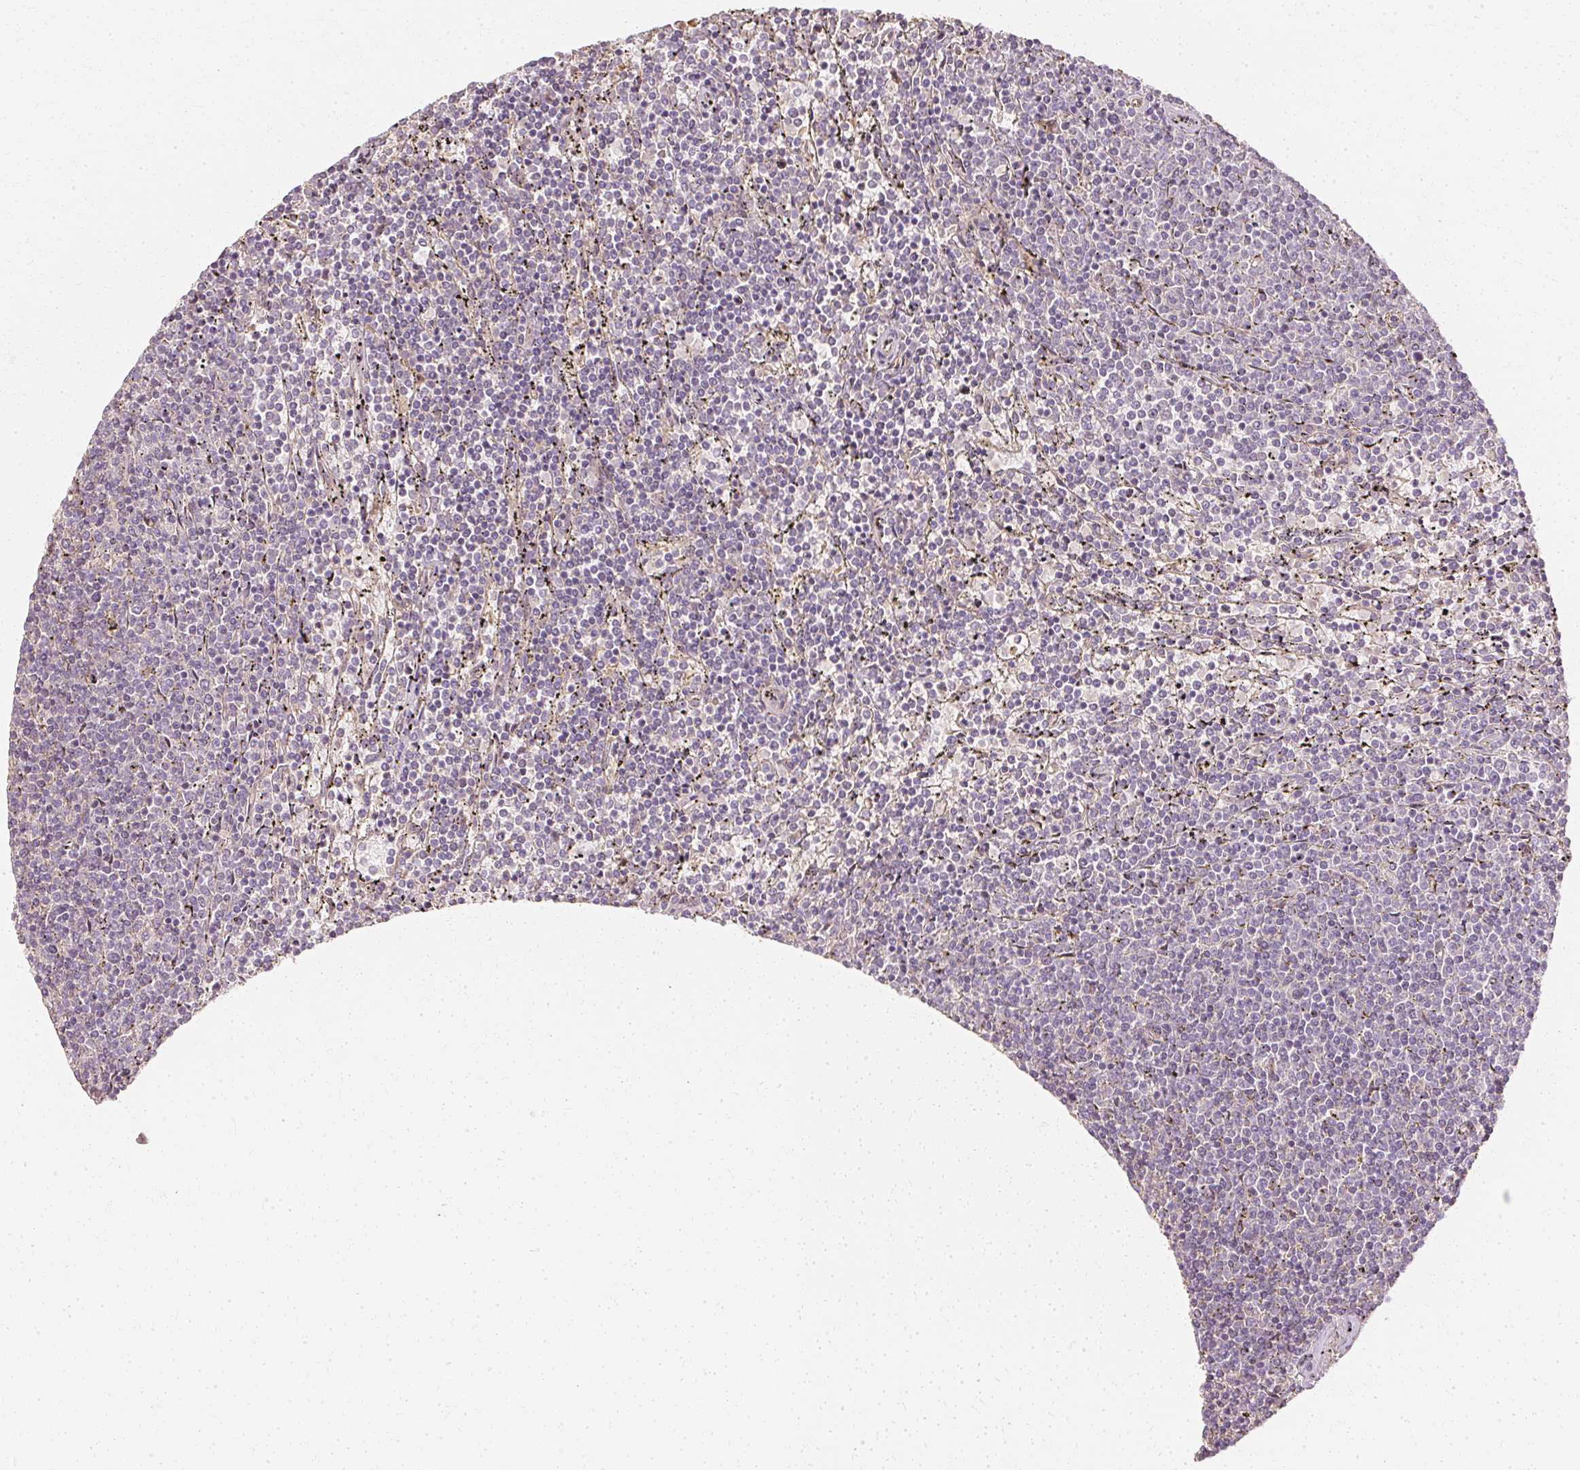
{"staining": {"intensity": "negative", "quantity": "none", "location": "none"}, "tissue": "lymphoma", "cell_type": "Tumor cells", "image_type": "cancer", "snomed": [{"axis": "morphology", "description": "Malignant lymphoma, non-Hodgkin's type, Low grade"}, {"axis": "topography", "description": "Spleen"}], "caption": "There is no significant expression in tumor cells of low-grade malignant lymphoma, non-Hodgkin's type.", "gene": "GNAQ", "patient": {"sex": "female", "age": 50}}